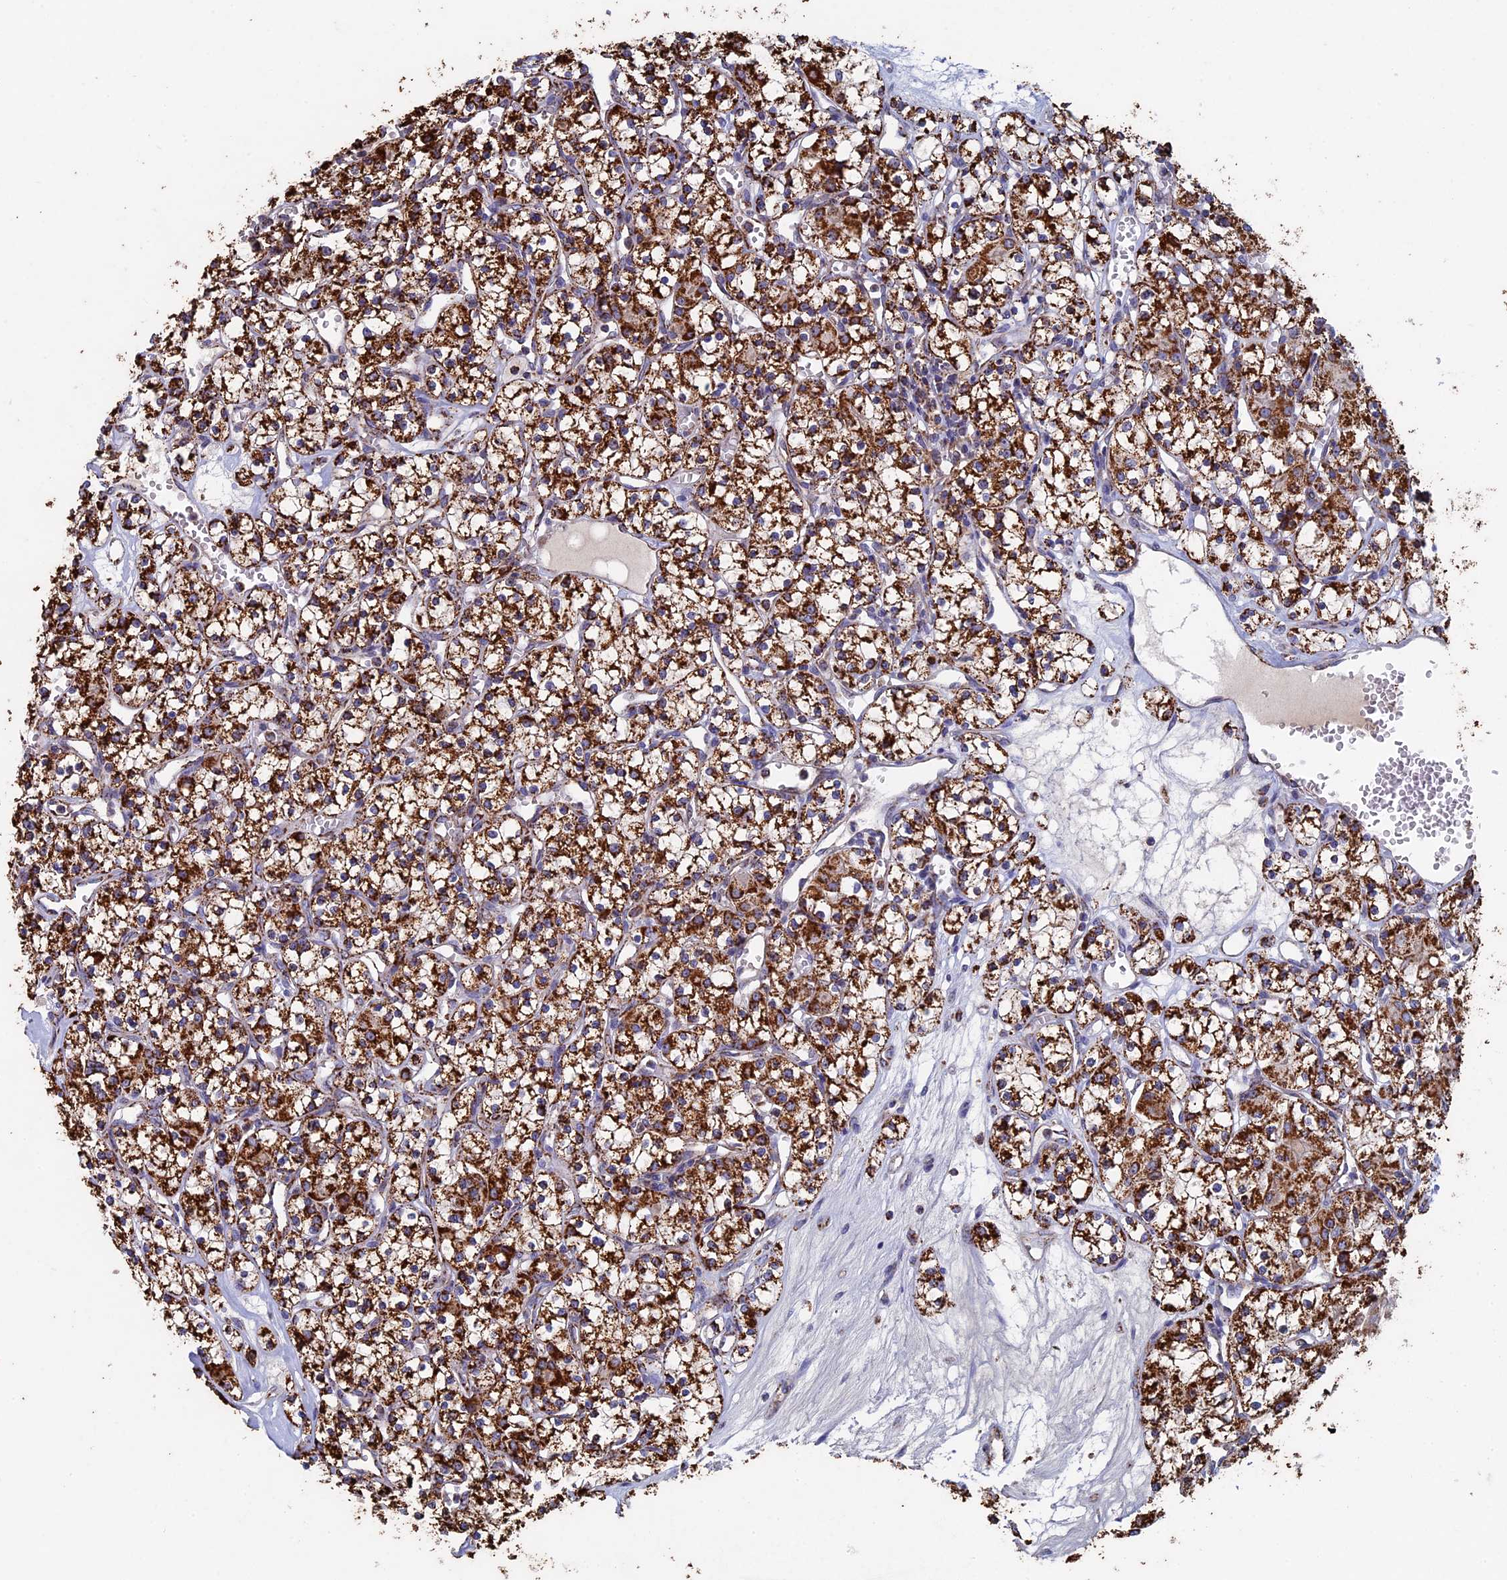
{"staining": {"intensity": "strong", "quantity": ">75%", "location": "cytoplasmic/membranous"}, "tissue": "renal cancer", "cell_type": "Tumor cells", "image_type": "cancer", "snomed": [{"axis": "morphology", "description": "Adenocarcinoma, NOS"}, {"axis": "topography", "description": "Kidney"}], "caption": "Immunohistochemistry (IHC) photomicrograph of human renal cancer (adenocarcinoma) stained for a protein (brown), which shows high levels of strong cytoplasmic/membranous expression in about >75% of tumor cells.", "gene": "SEC24D", "patient": {"sex": "female", "age": 59}}